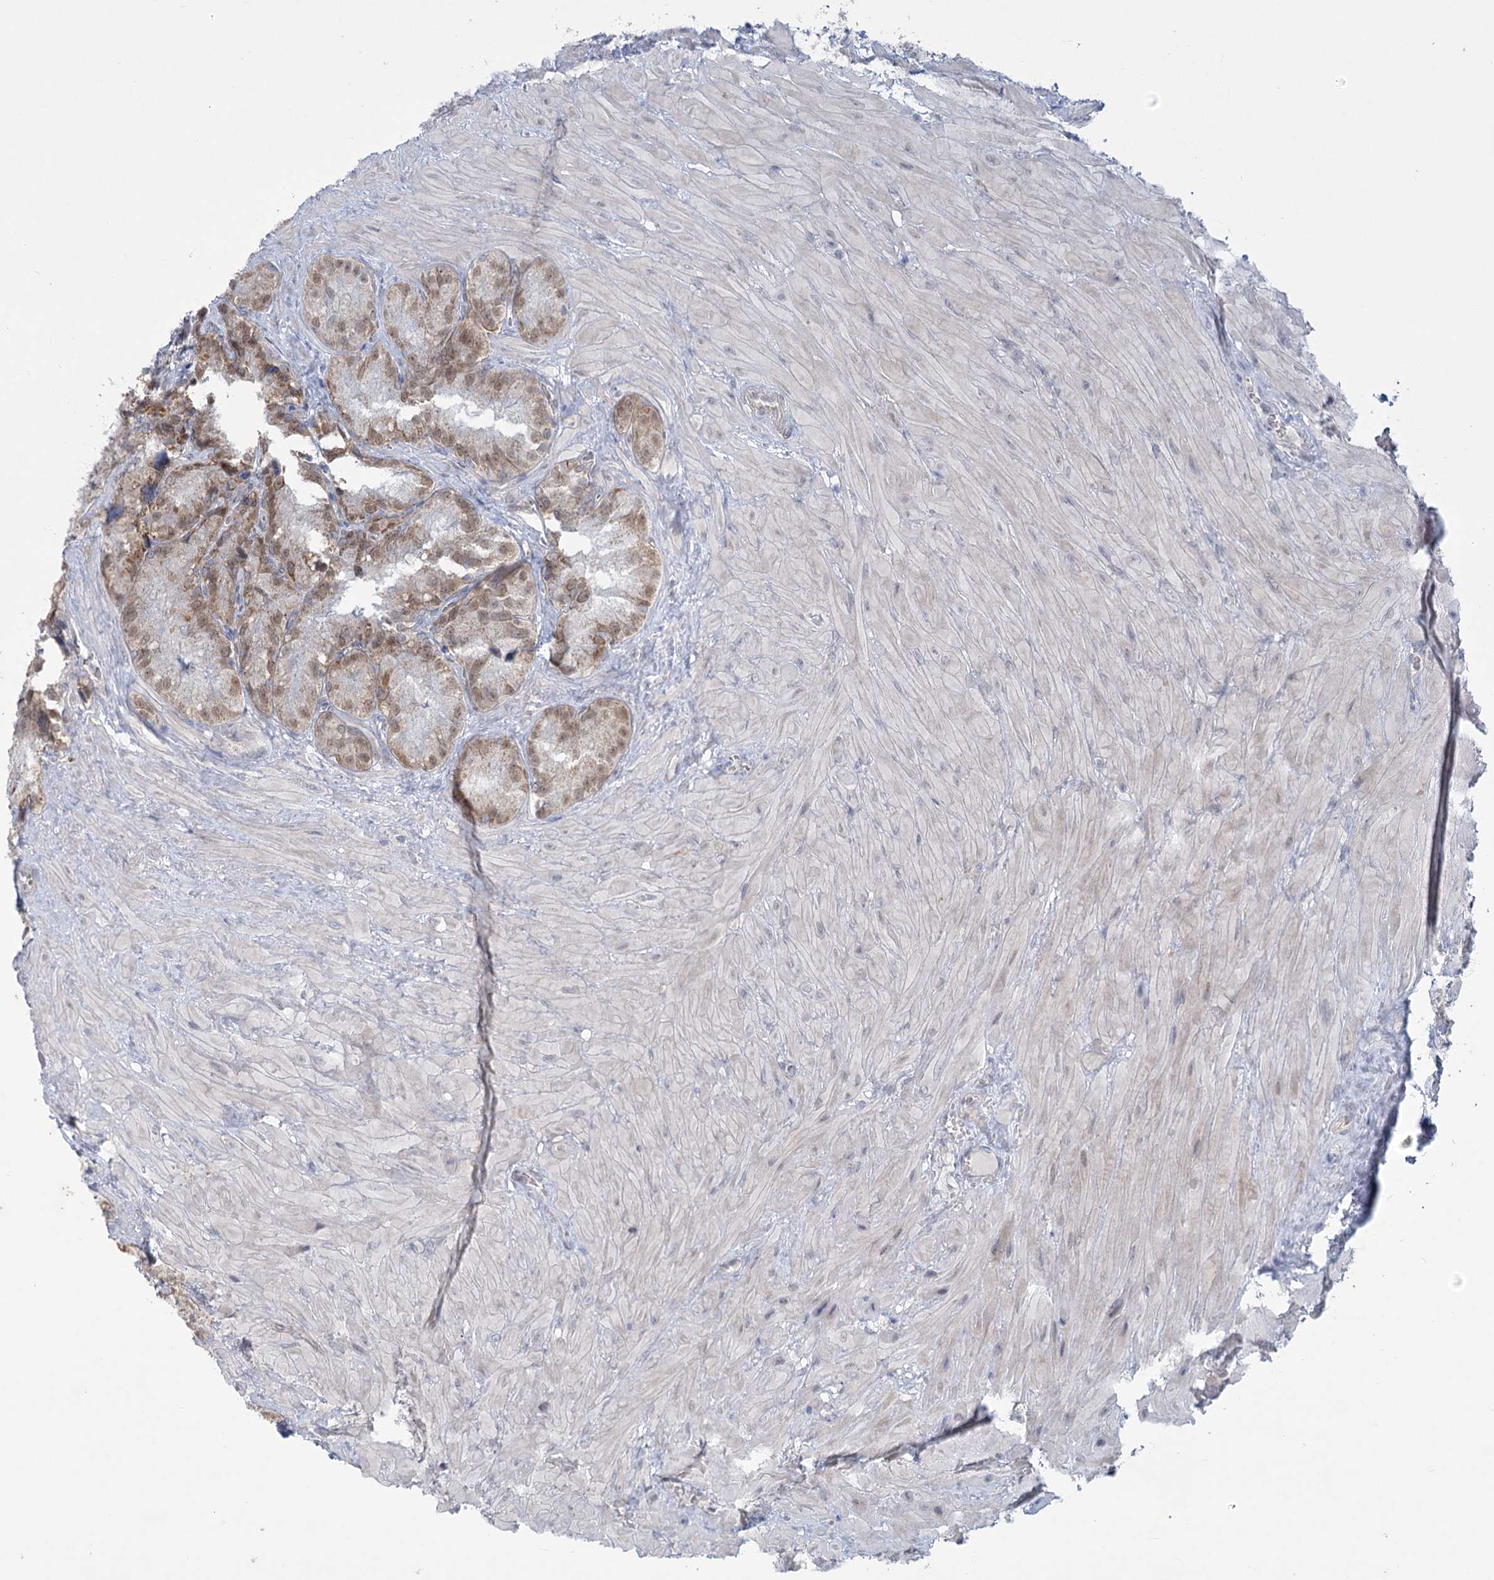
{"staining": {"intensity": "moderate", "quantity": "<25%", "location": "cytoplasmic/membranous,nuclear"}, "tissue": "seminal vesicle", "cell_type": "Glandular cells", "image_type": "normal", "snomed": [{"axis": "morphology", "description": "Normal tissue, NOS"}, {"axis": "topography", "description": "Seminal veicle"}], "caption": "An IHC photomicrograph of normal tissue is shown. Protein staining in brown labels moderate cytoplasmic/membranous,nuclear positivity in seminal vesicle within glandular cells. Using DAB (brown) and hematoxylin (blue) stains, captured at high magnification using brightfield microscopy.", "gene": "MTG1", "patient": {"sex": "male", "age": 62}}